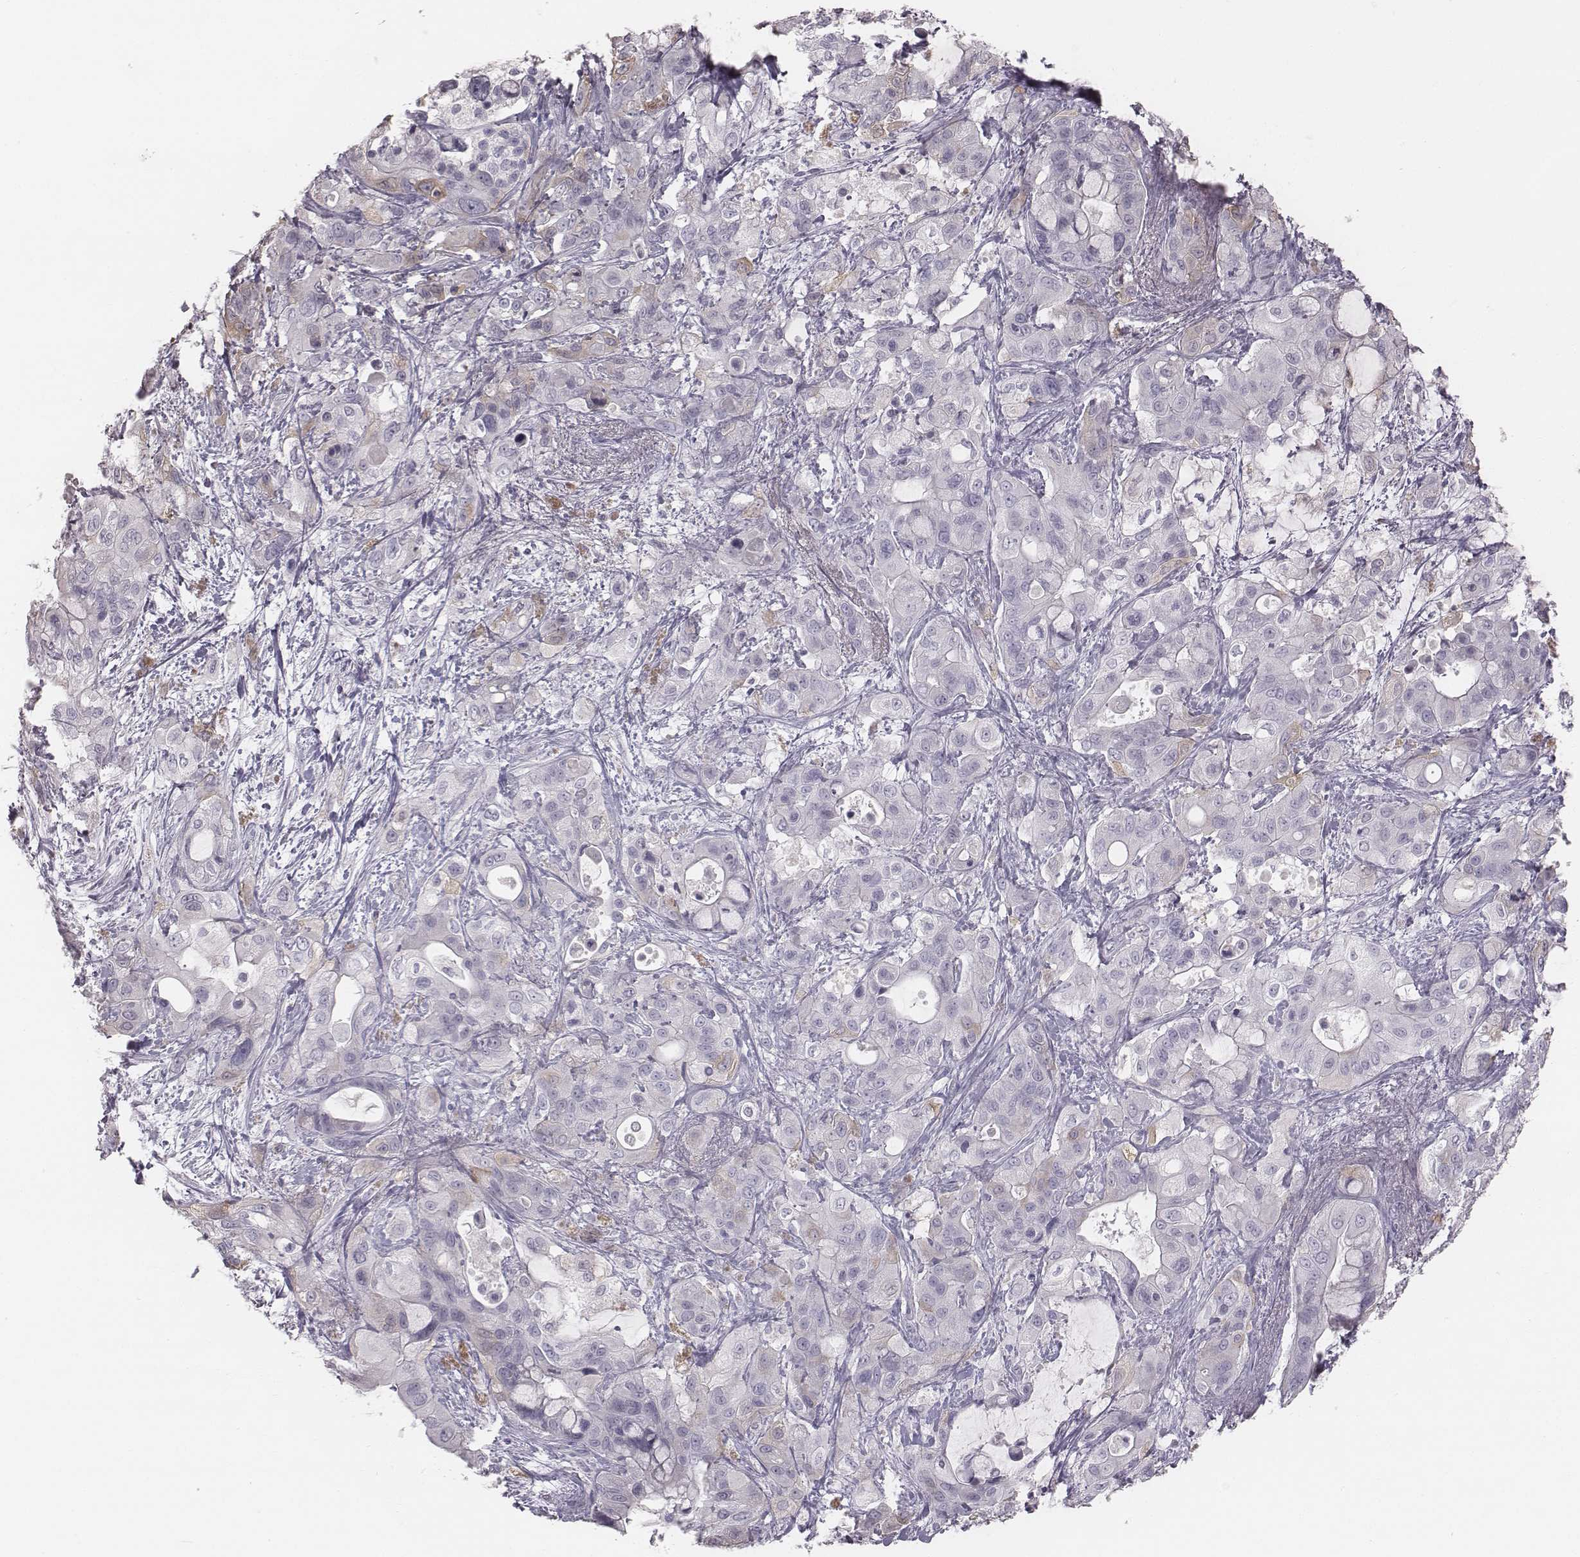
{"staining": {"intensity": "negative", "quantity": "none", "location": "none"}, "tissue": "pancreatic cancer", "cell_type": "Tumor cells", "image_type": "cancer", "snomed": [{"axis": "morphology", "description": "Adenocarcinoma, NOS"}, {"axis": "topography", "description": "Pancreas"}], "caption": "Immunohistochemistry histopathology image of neoplastic tissue: adenocarcinoma (pancreatic) stained with DAB (3,3'-diaminobenzidine) exhibits no significant protein staining in tumor cells.", "gene": "C6orf58", "patient": {"sex": "male", "age": 71}}